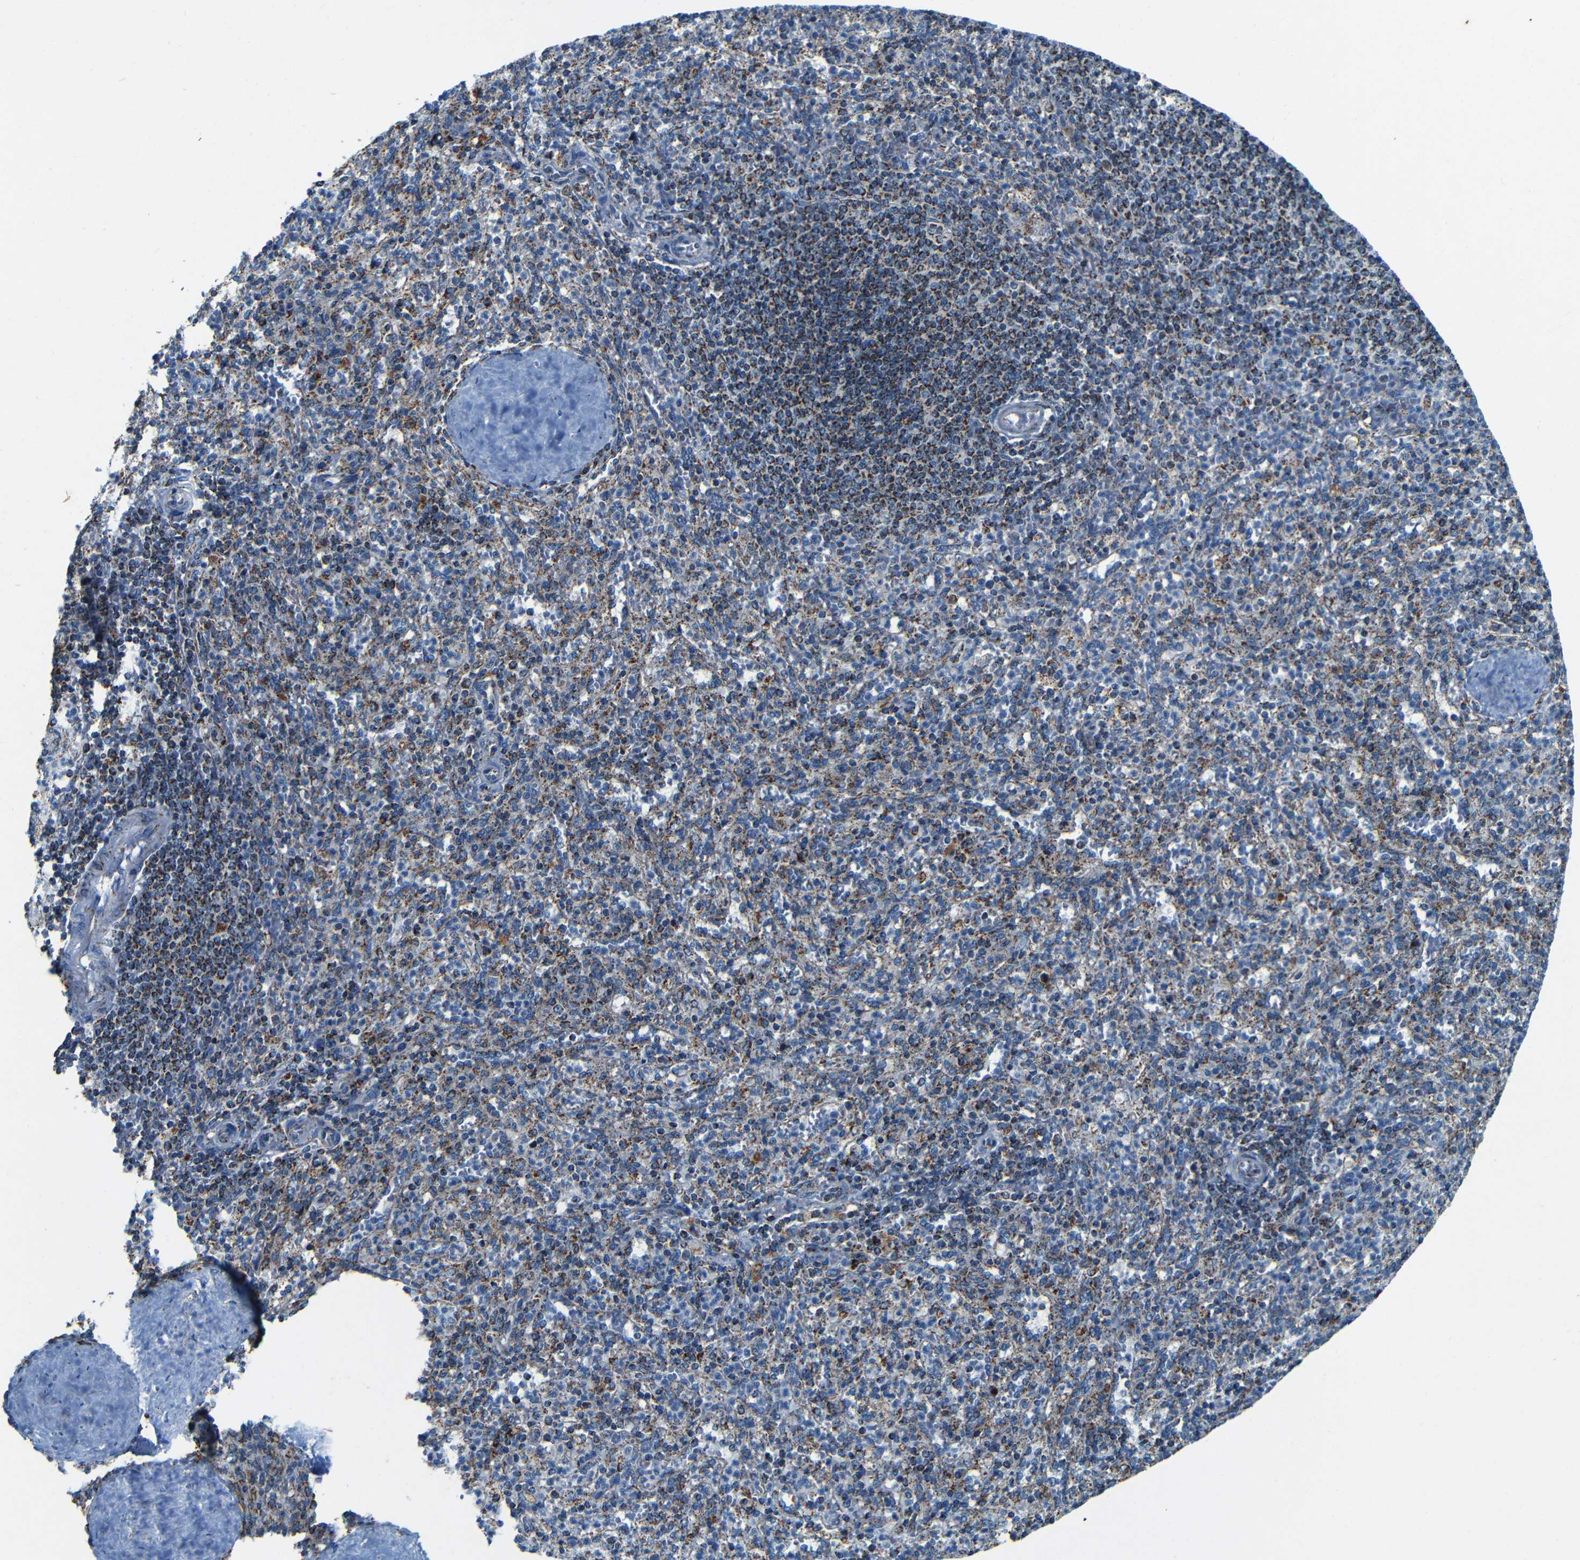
{"staining": {"intensity": "strong", "quantity": "25%-75%", "location": "cytoplasmic/membranous"}, "tissue": "spleen", "cell_type": "Cells in red pulp", "image_type": "normal", "snomed": [{"axis": "morphology", "description": "Normal tissue, NOS"}, {"axis": "topography", "description": "Spleen"}], "caption": "Immunohistochemistry (IHC) (DAB) staining of unremarkable spleen demonstrates strong cytoplasmic/membranous protein staining in about 25%-75% of cells in red pulp.", "gene": "WSCD2", "patient": {"sex": "male", "age": 36}}